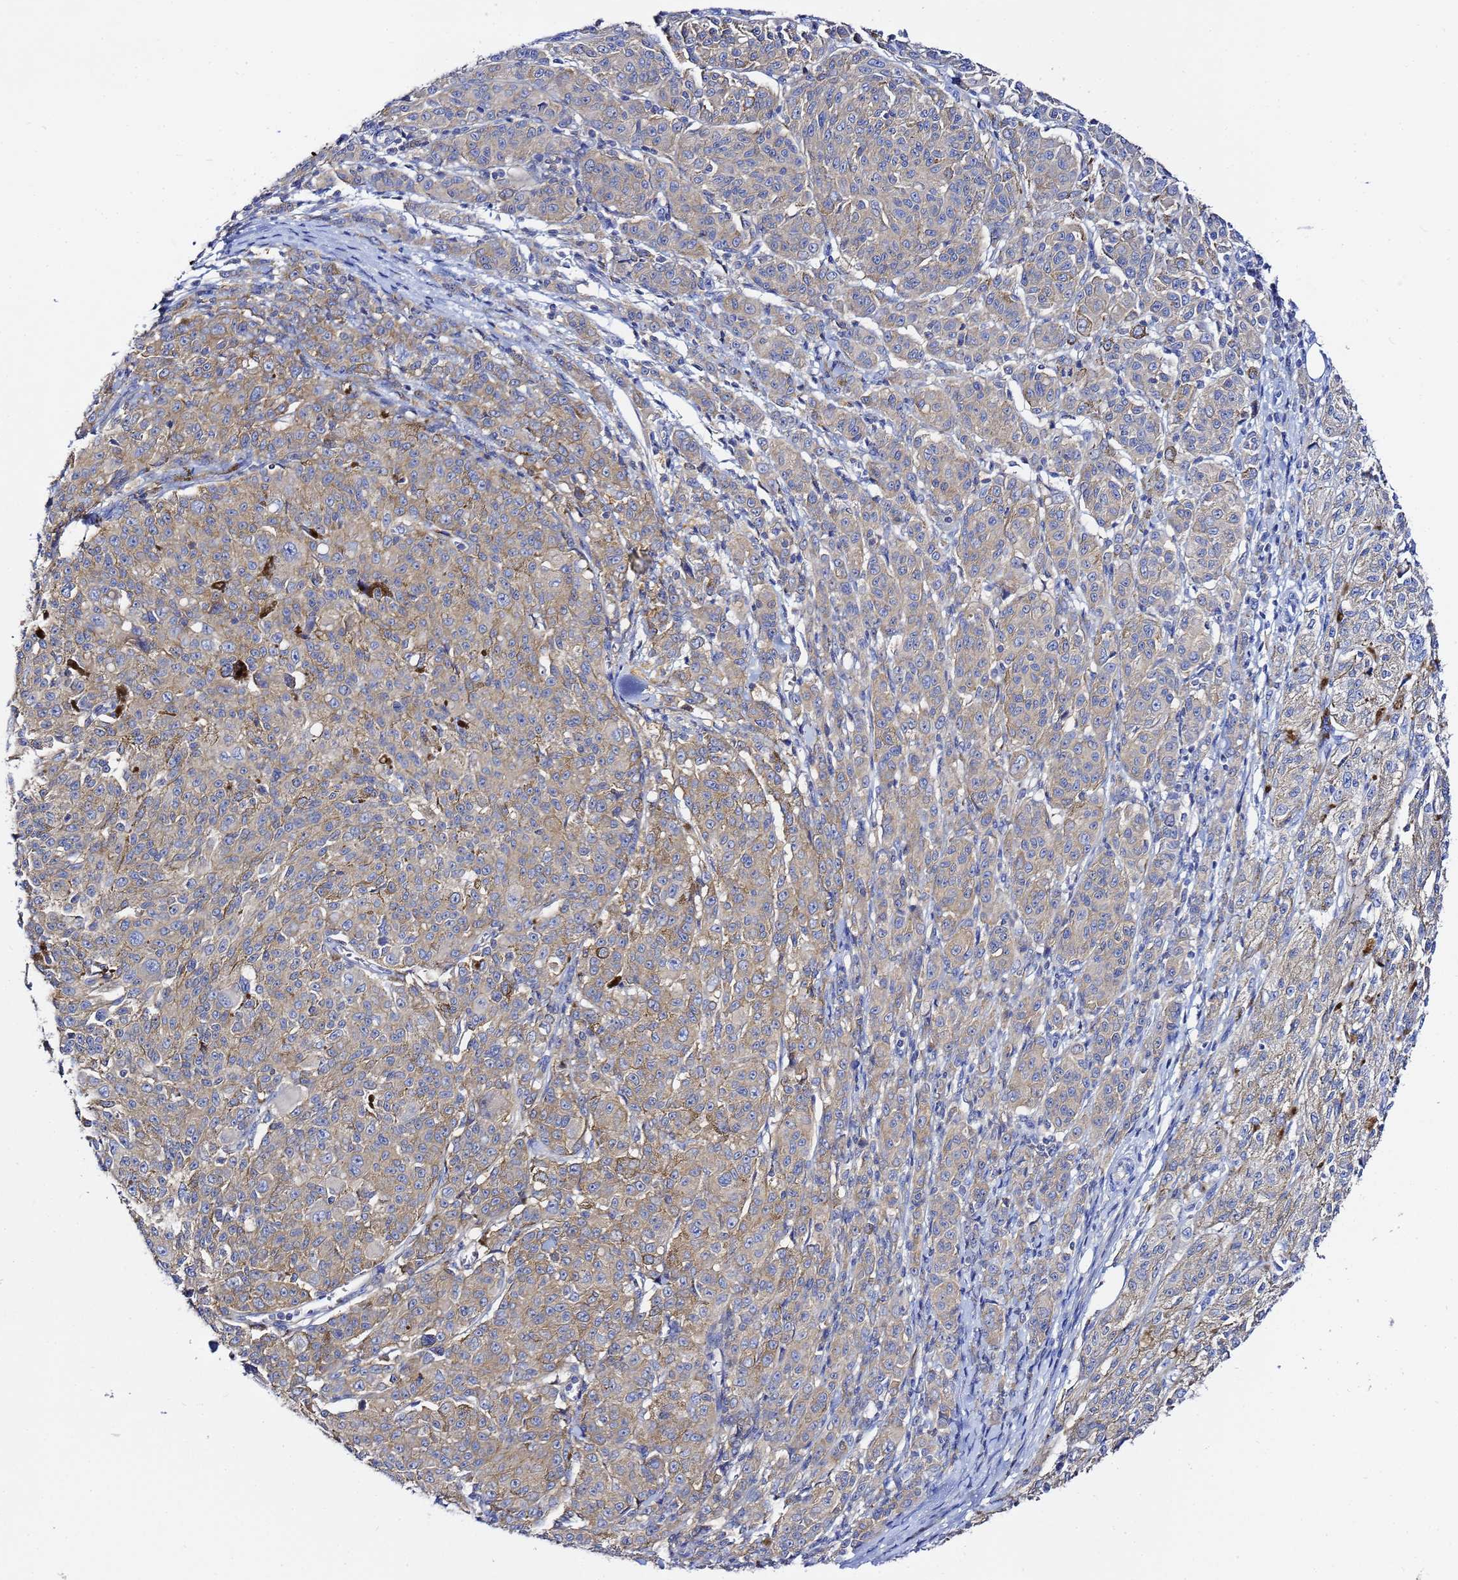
{"staining": {"intensity": "weak", "quantity": "25%-75%", "location": "cytoplasmic/membranous"}, "tissue": "melanoma", "cell_type": "Tumor cells", "image_type": "cancer", "snomed": [{"axis": "morphology", "description": "Malignant melanoma, NOS"}, {"axis": "topography", "description": "Skin"}], "caption": "An IHC histopathology image of tumor tissue is shown. Protein staining in brown labels weak cytoplasmic/membranous positivity in malignant melanoma within tumor cells.", "gene": "LENG1", "patient": {"sex": "female", "age": 52}}